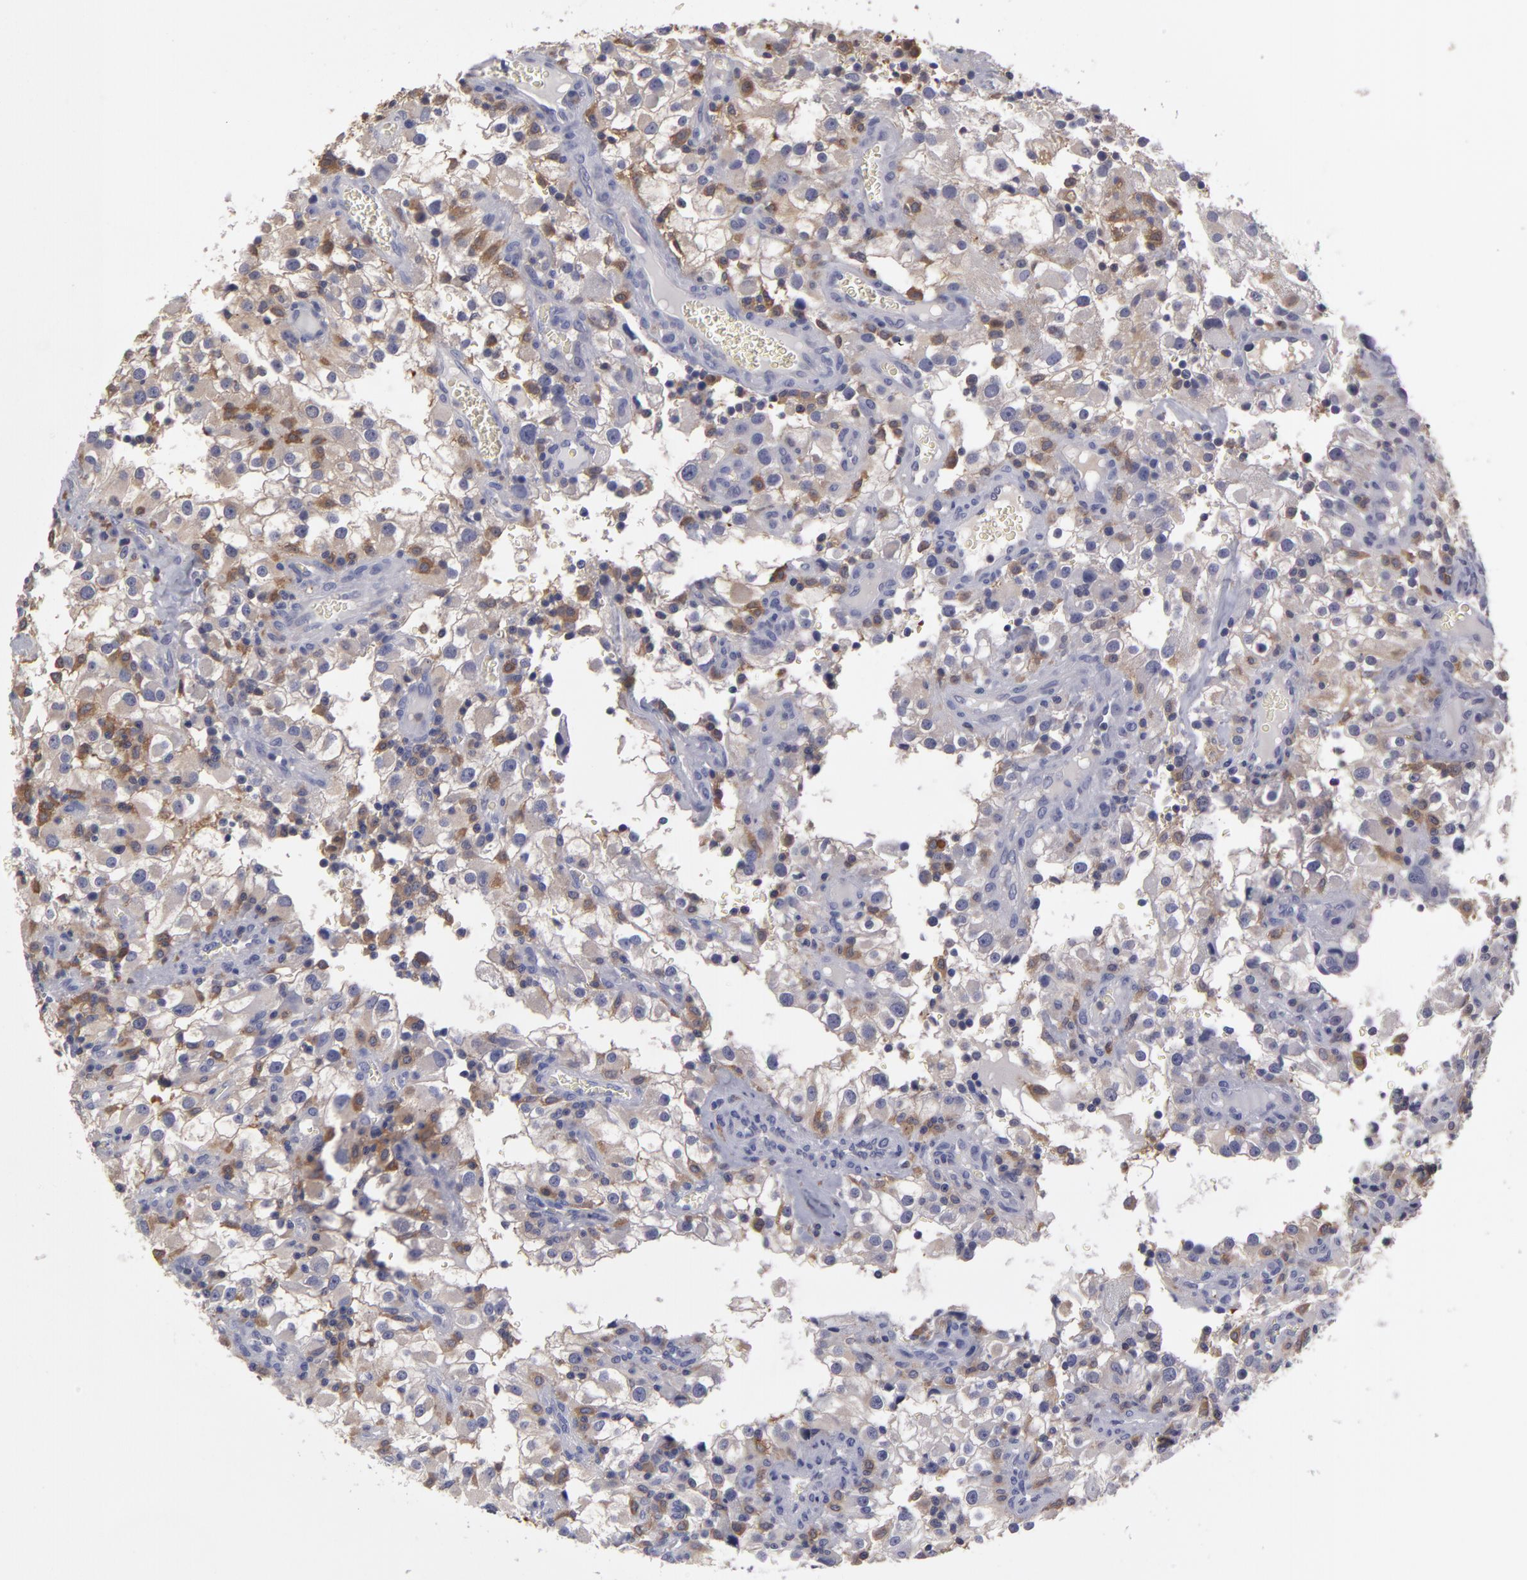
{"staining": {"intensity": "negative", "quantity": "none", "location": "none"}, "tissue": "renal cancer", "cell_type": "Tumor cells", "image_type": "cancer", "snomed": [{"axis": "morphology", "description": "Adenocarcinoma, NOS"}, {"axis": "topography", "description": "Kidney"}], "caption": "Immunohistochemistry (IHC) of human renal cancer shows no expression in tumor cells. (DAB (3,3'-diaminobenzidine) immunohistochemistry with hematoxylin counter stain).", "gene": "GNPDA1", "patient": {"sex": "female", "age": 52}}